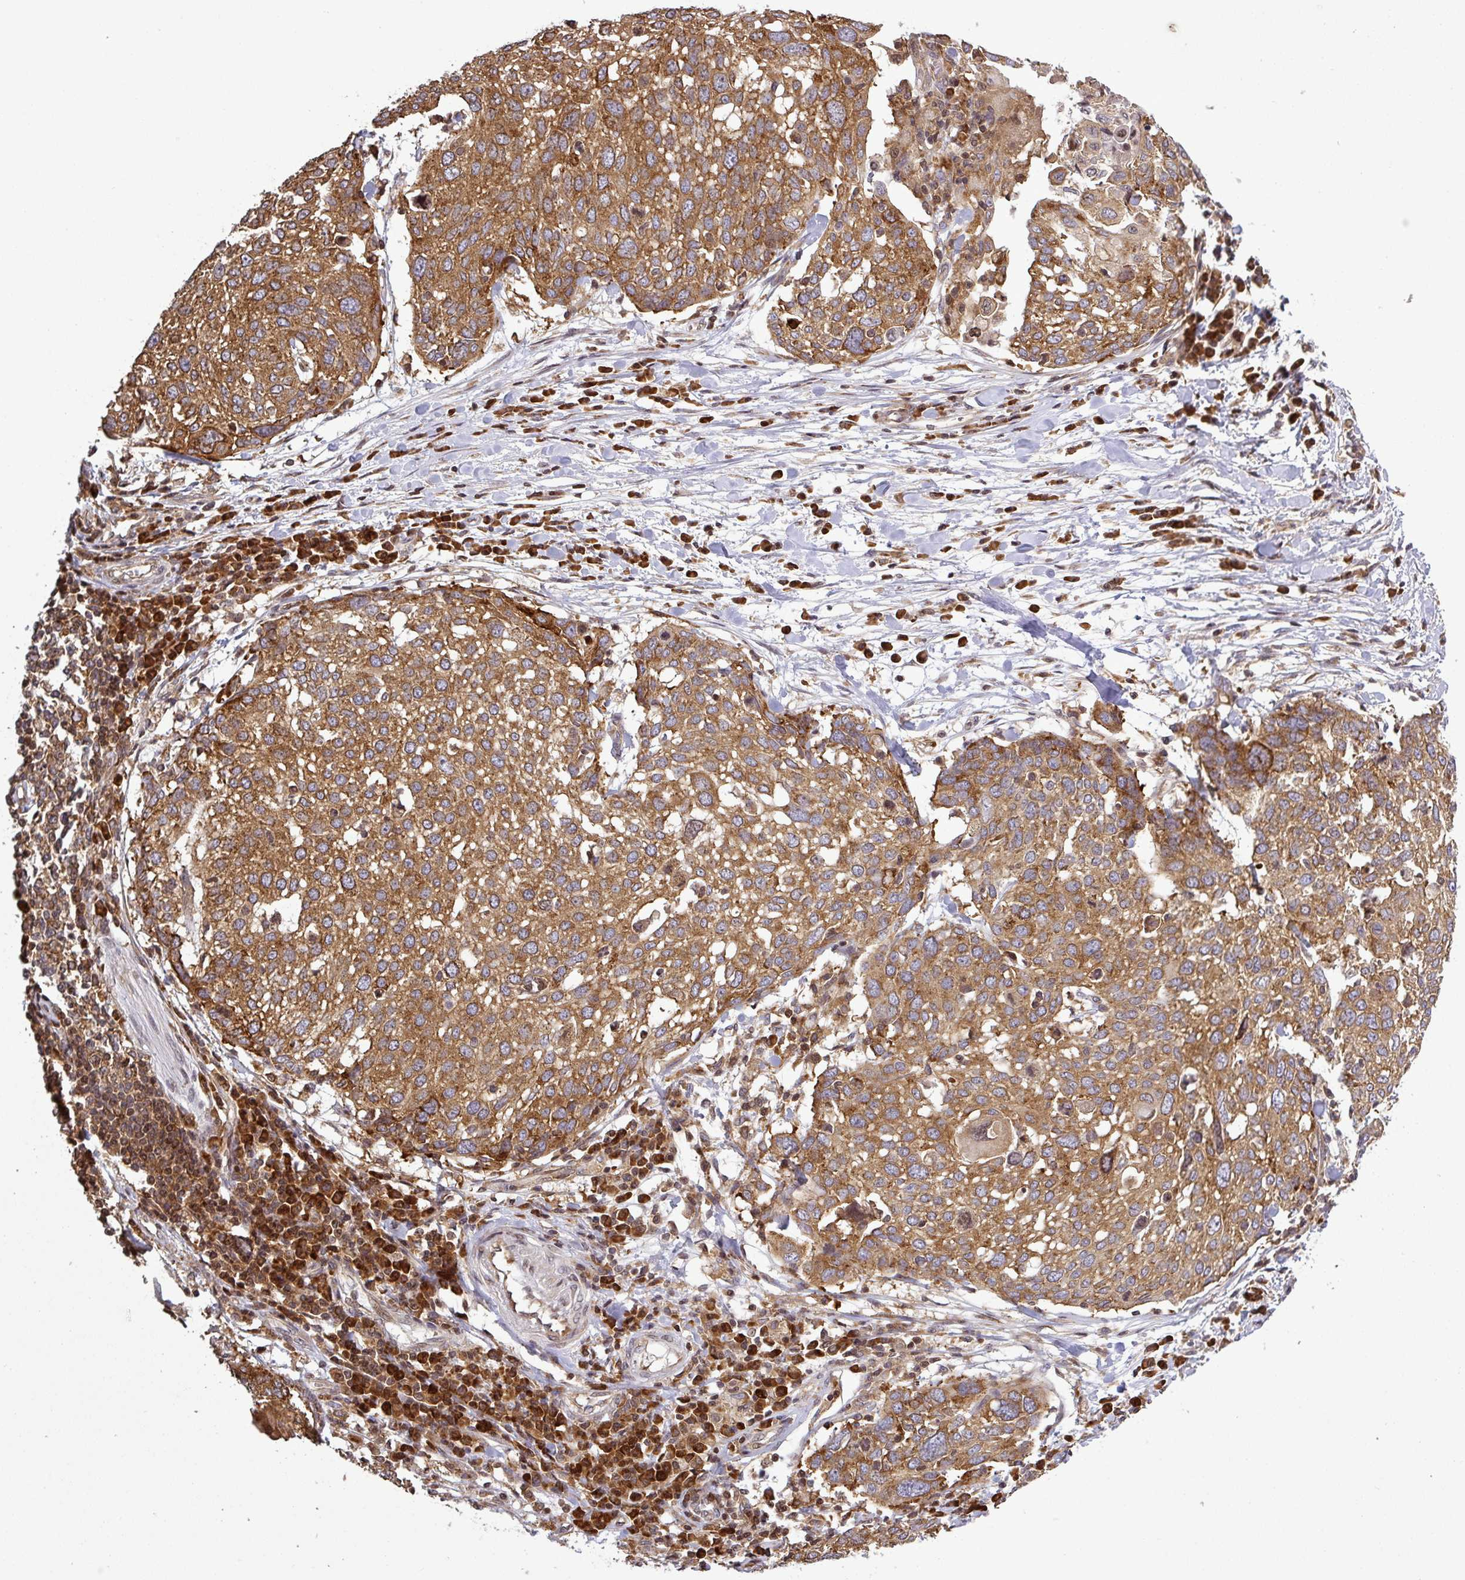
{"staining": {"intensity": "moderate", "quantity": ">75%", "location": "cytoplasmic/membranous"}, "tissue": "lung cancer", "cell_type": "Tumor cells", "image_type": "cancer", "snomed": [{"axis": "morphology", "description": "Squamous cell carcinoma, NOS"}, {"axis": "topography", "description": "Lung"}], "caption": "A medium amount of moderate cytoplasmic/membranous expression is appreciated in about >75% of tumor cells in lung squamous cell carcinoma tissue. (Brightfield microscopy of DAB IHC at high magnification).", "gene": "LRRC74B", "patient": {"sex": "male", "age": 65}}